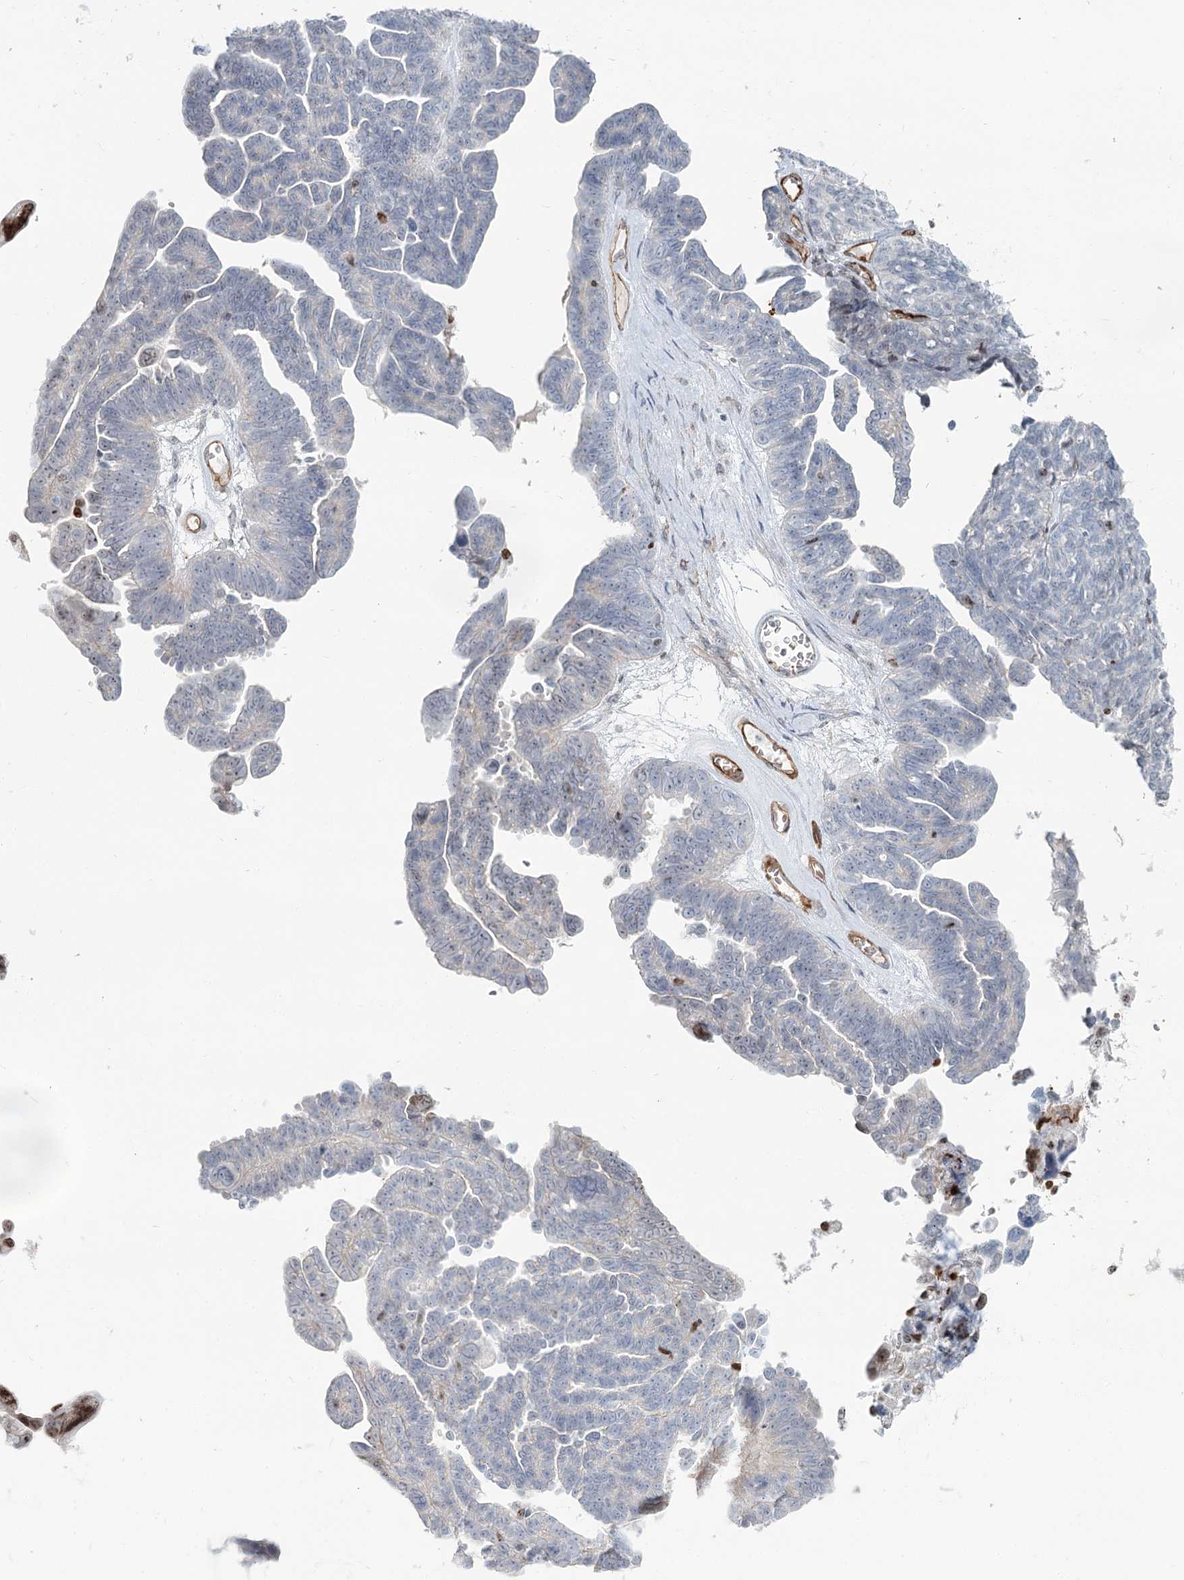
{"staining": {"intensity": "negative", "quantity": "none", "location": "none"}, "tissue": "ovarian cancer", "cell_type": "Tumor cells", "image_type": "cancer", "snomed": [{"axis": "morphology", "description": "Cystadenocarcinoma, serous, NOS"}, {"axis": "topography", "description": "Ovary"}], "caption": "Immunohistochemistry (IHC) of human ovarian serous cystadenocarcinoma shows no staining in tumor cells.", "gene": "ZFYVE28", "patient": {"sex": "female", "age": 79}}